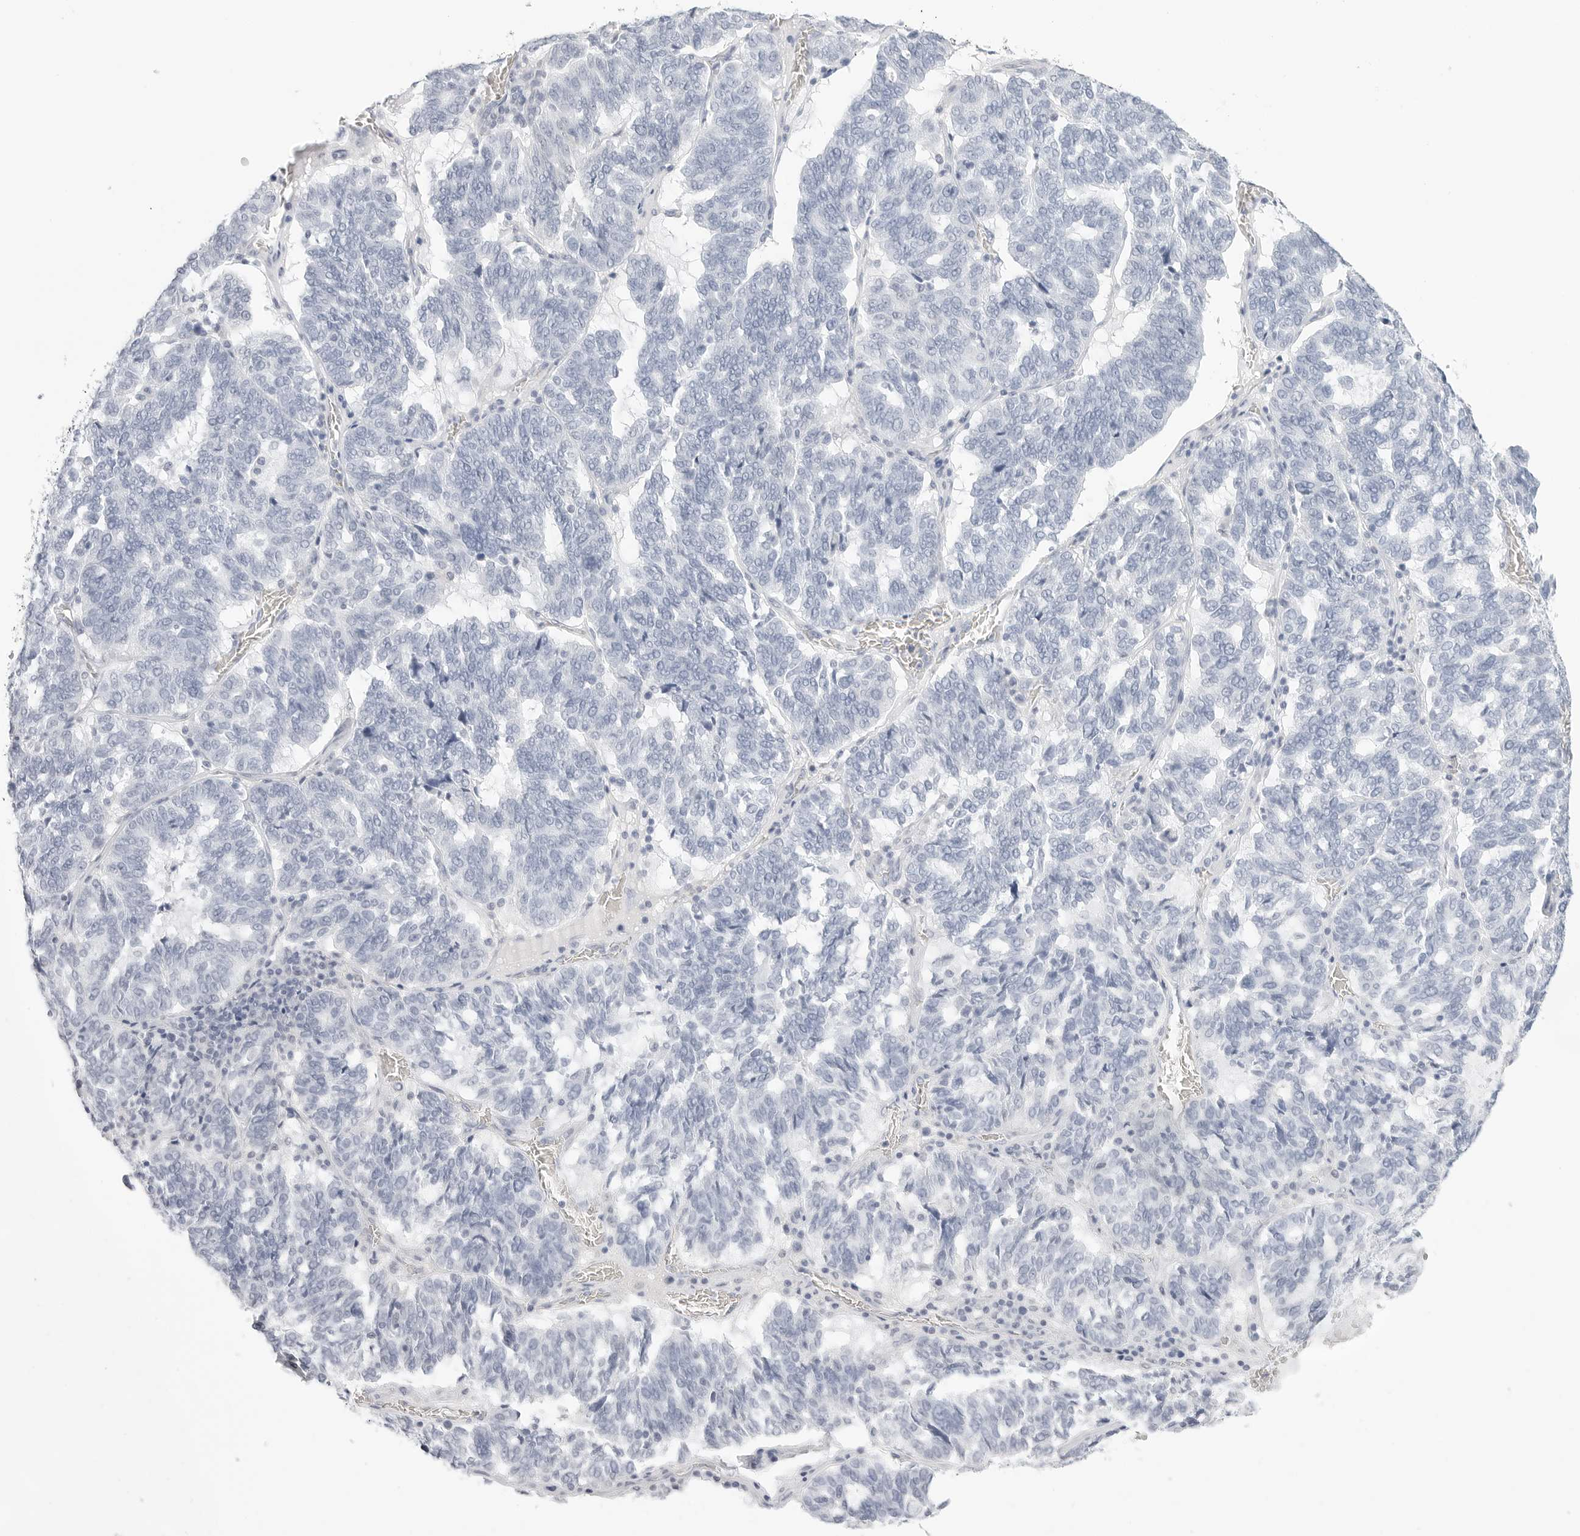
{"staining": {"intensity": "negative", "quantity": "none", "location": "none"}, "tissue": "ovarian cancer", "cell_type": "Tumor cells", "image_type": "cancer", "snomed": [{"axis": "morphology", "description": "Cystadenocarcinoma, serous, NOS"}, {"axis": "topography", "description": "Ovary"}], "caption": "DAB immunohistochemical staining of serous cystadenocarcinoma (ovarian) reveals no significant staining in tumor cells.", "gene": "HMGCS2", "patient": {"sex": "female", "age": 59}}